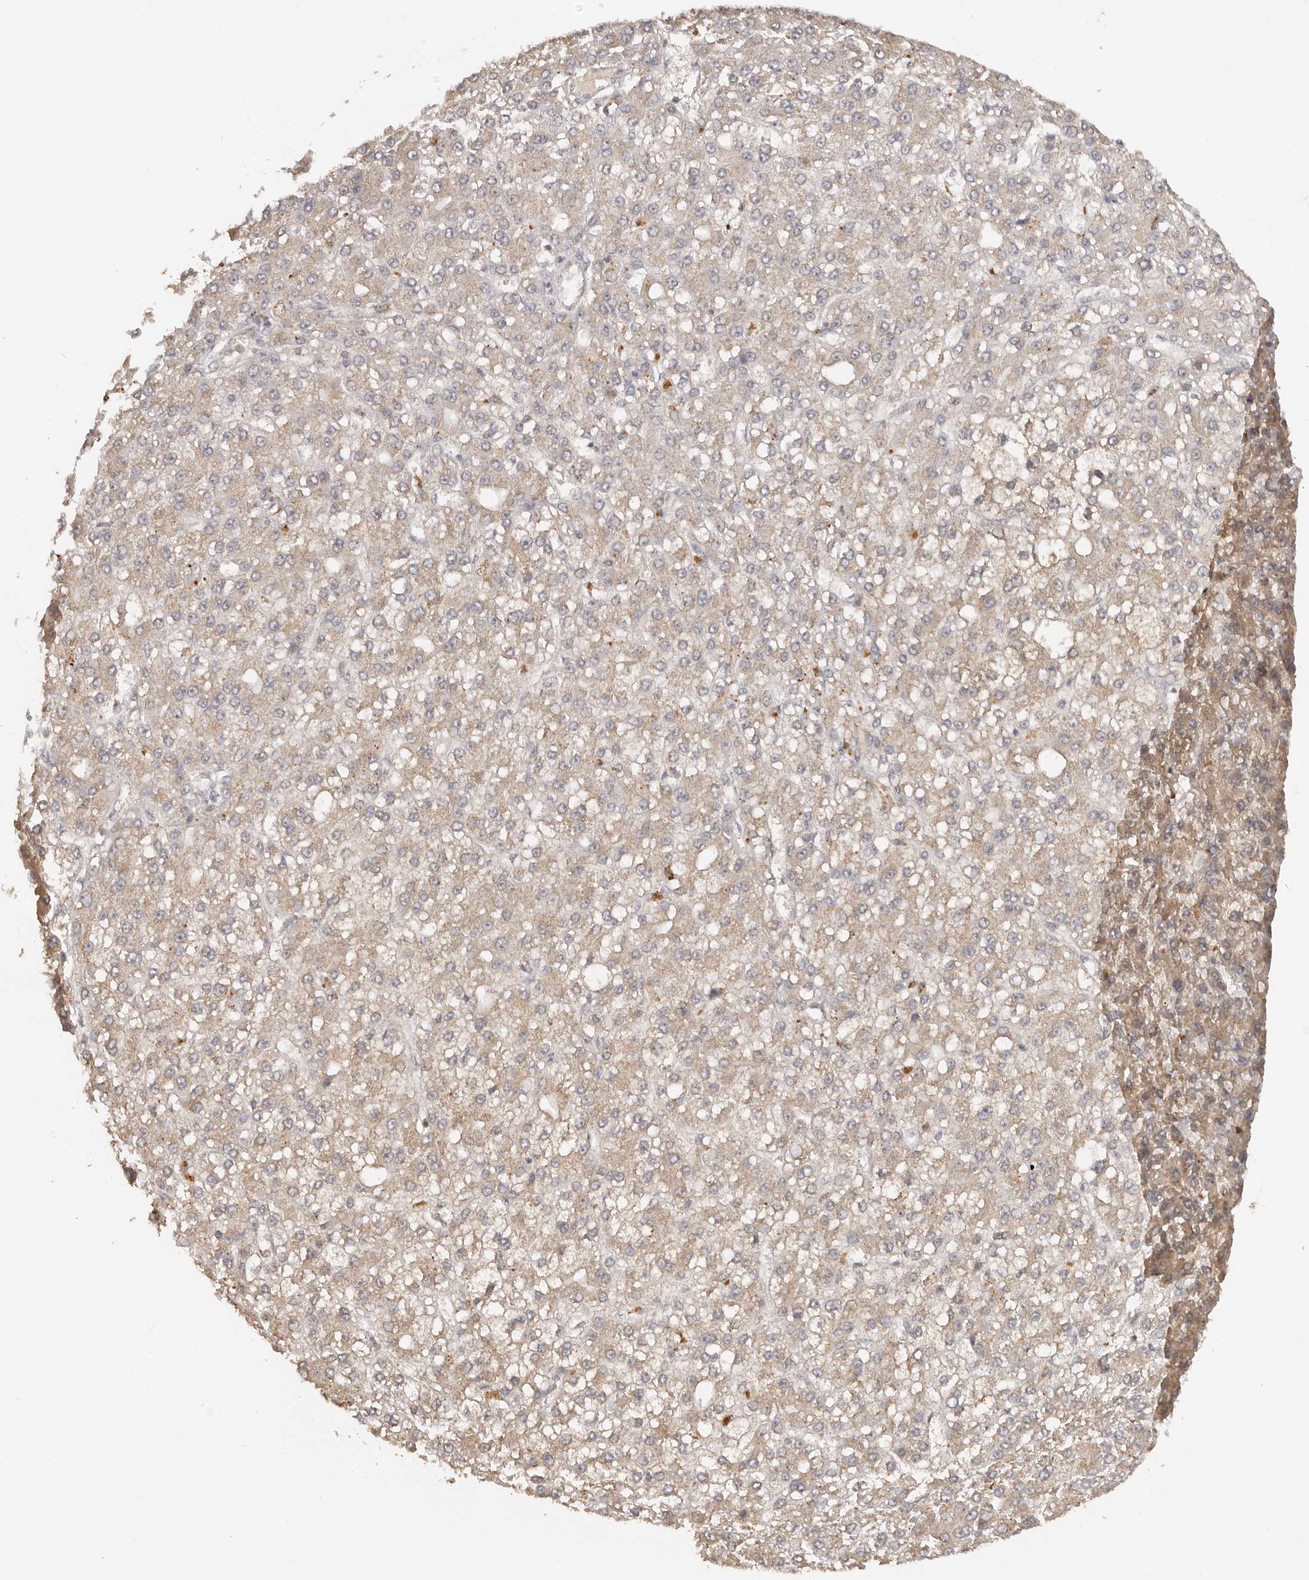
{"staining": {"intensity": "weak", "quantity": ">75%", "location": "cytoplasmic/membranous"}, "tissue": "liver cancer", "cell_type": "Tumor cells", "image_type": "cancer", "snomed": [{"axis": "morphology", "description": "Carcinoma, Hepatocellular, NOS"}, {"axis": "topography", "description": "Liver"}], "caption": "Protein positivity by IHC reveals weak cytoplasmic/membranous expression in about >75% of tumor cells in liver cancer (hepatocellular carcinoma). The protein is shown in brown color, while the nuclei are stained blue.", "gene": "SEC14L1", "patient": {"sex": "male", "age": 67}}